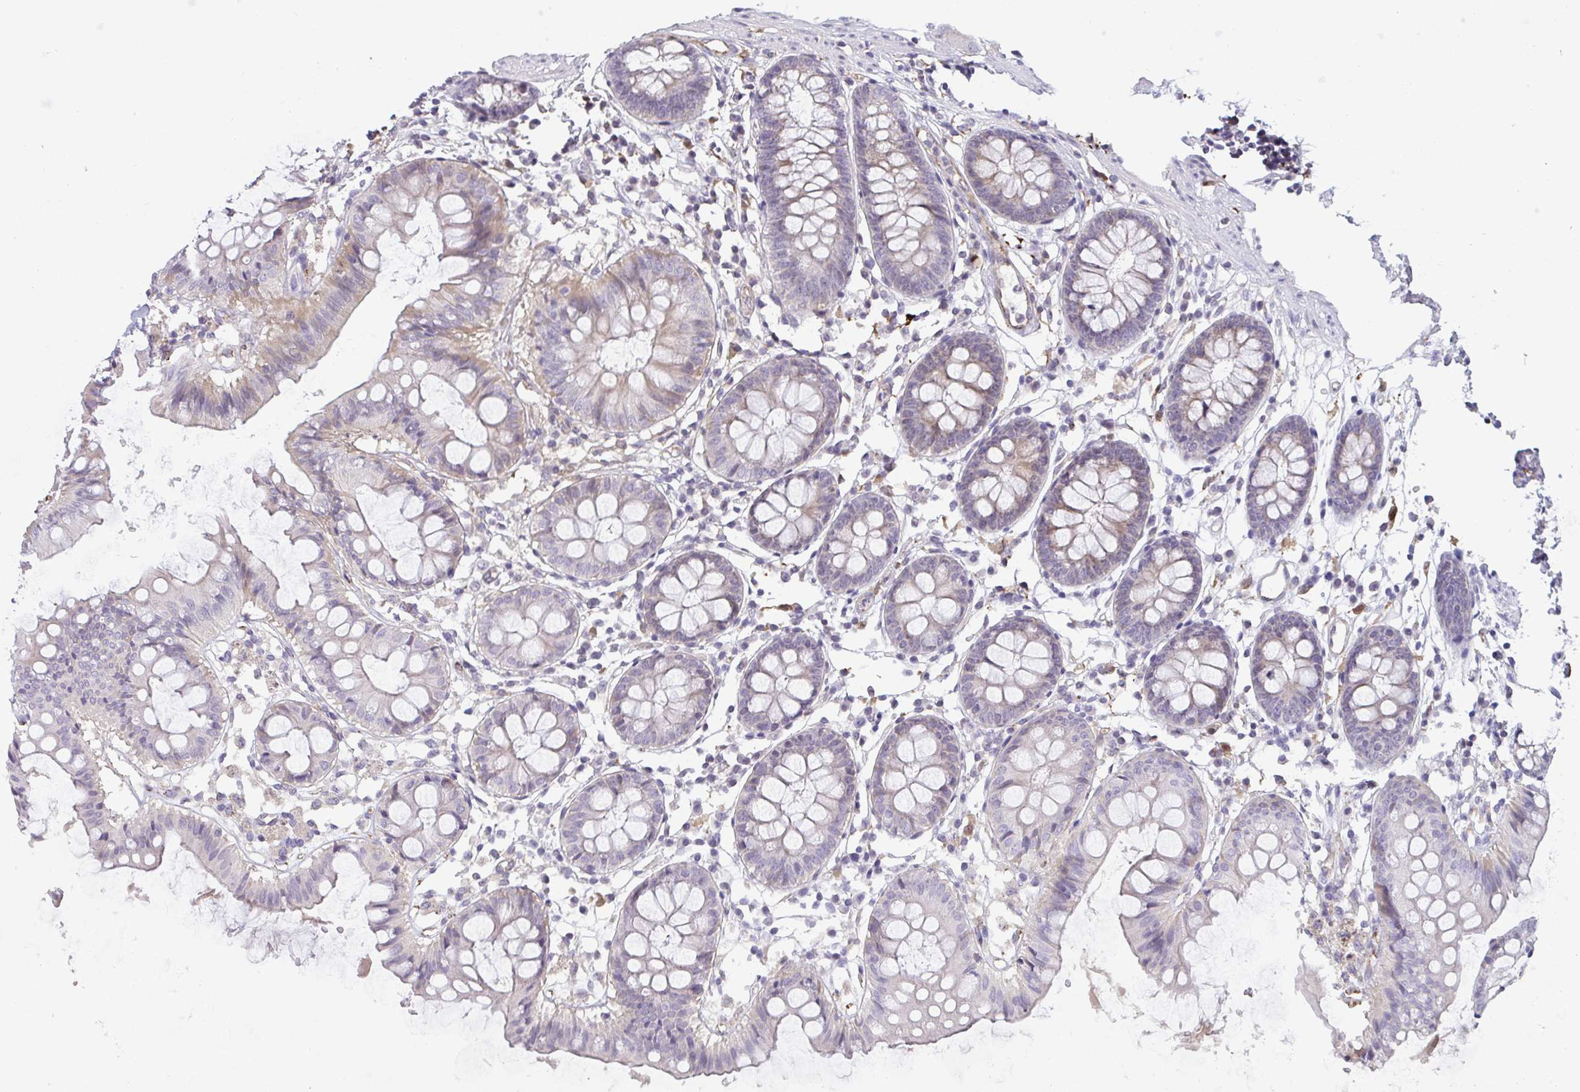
{"staining": {"intensity": "moderate", "quantity": "25%-75%", "location": "cytoplasmic/membranous"}, "tissue": "colon", "cell_type": "Endothelial cells", "image_type": "normal", "snomed": [{"axis": "morphology", "description": "Normal tissue, NOS"}, {"axis": "topography", "description": "Colon"}], "caption": "Colon stained with immunohistochemistry (IHC) shows moderate cytoplasmic/membranous positivity in approximately 25%-75% of endothelial cells. (DAB (3,3'-diaminobenzidine) = brown stain, brightfield microscopy at high magnification).", "gene": "SEMA6B", "patient": {"sex": "female", "age": 84}}